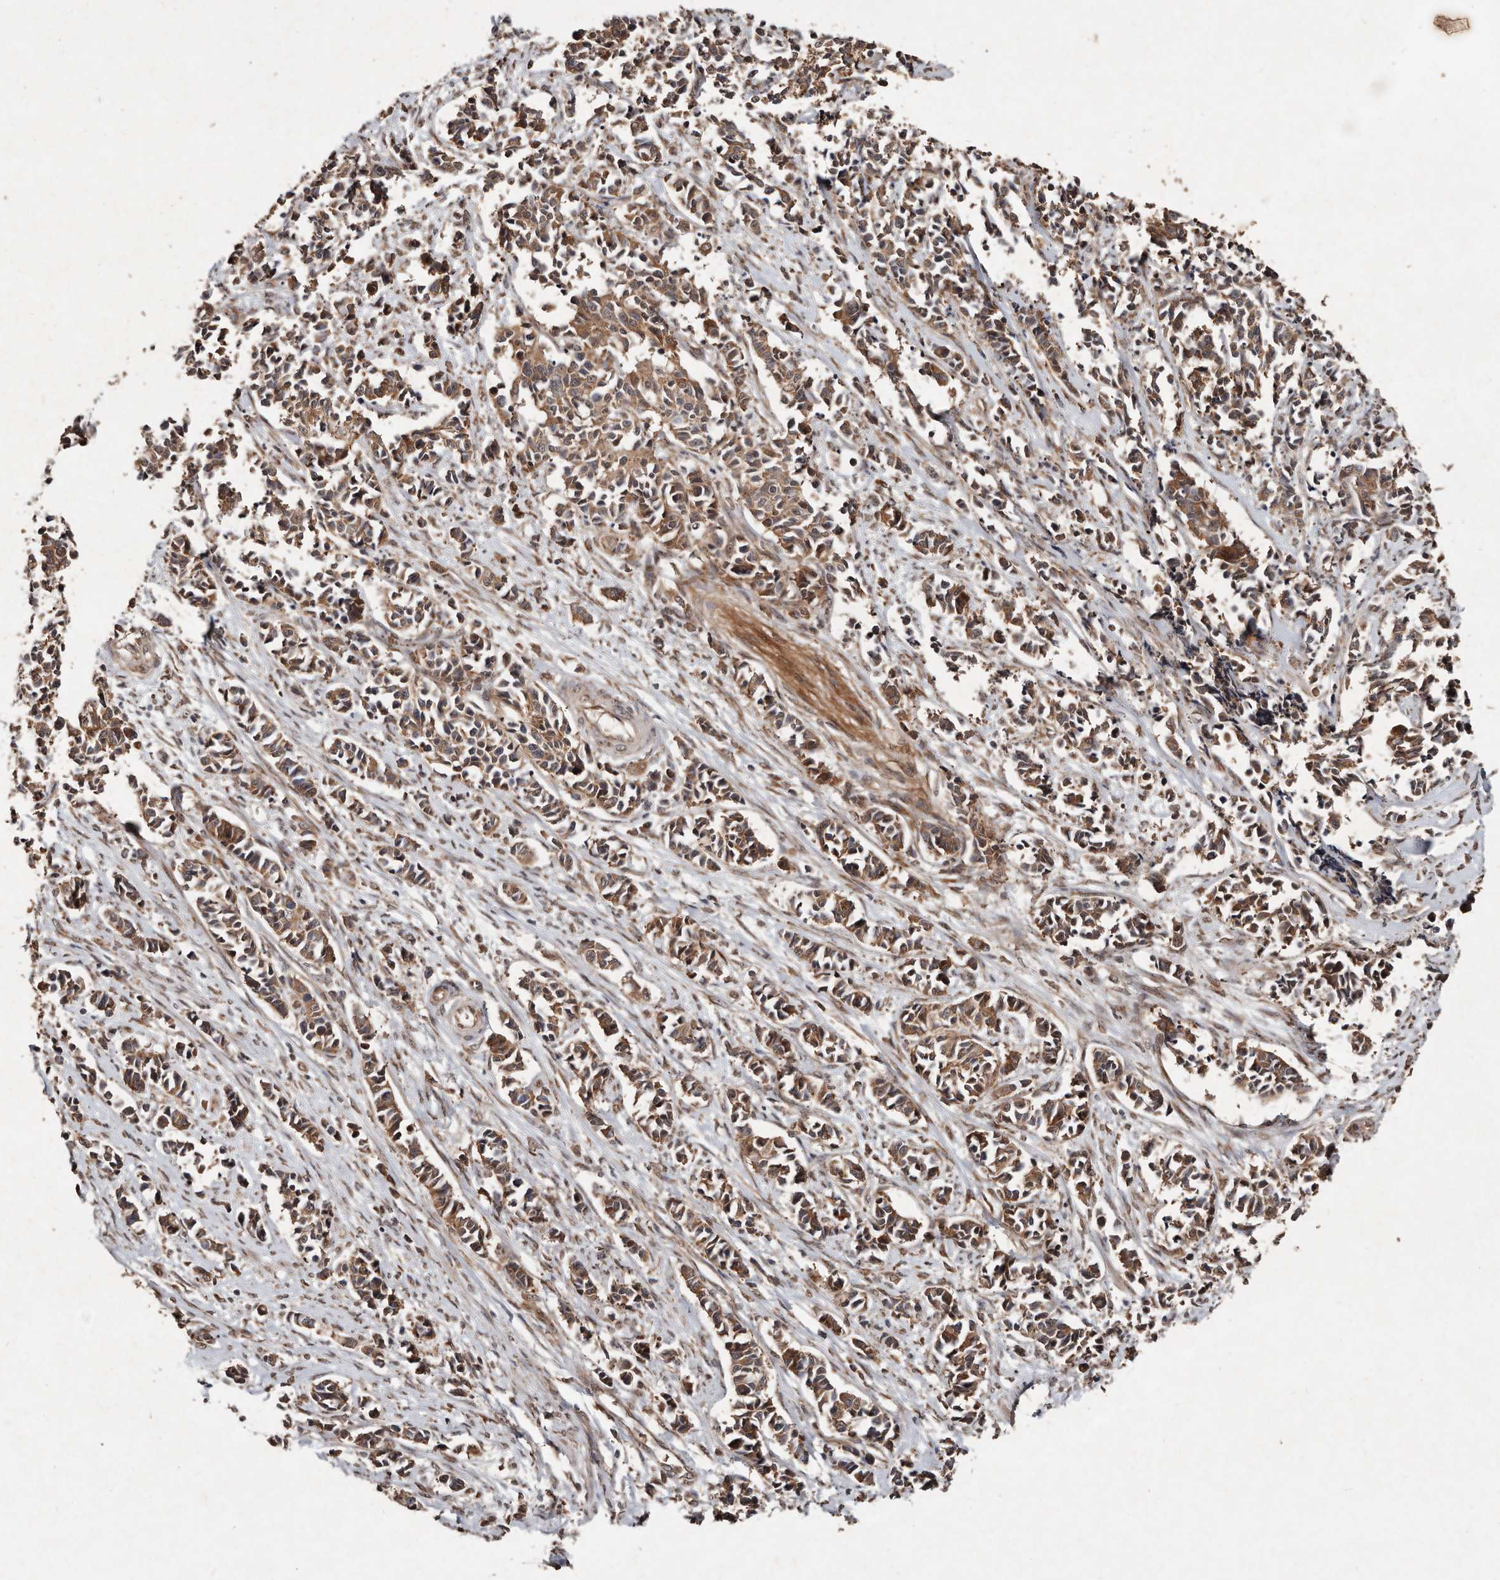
{"staining": {"intensity": "moderate", "quantity": ">75%", "location": "cytoplasmic/membranous"}, "tissue": "cervical cancer", "cell_type": "Tumor cells", "image_type": "cancer", "snomed": [{"axis": "morphology", "description": "Normal tissue, NOS"}, {"axis": "morphology", "description": "Squamous cell carcinoma, NOS"}, {"axis": "topography", "description": "Cervix"}], "caption": "Immunohistochemistry of cervical squamous cell carcinoma demonstrates medium levels of moderate cytoplasmic/membranous positivity in approximately >75% of tumor cells.", "gene": "DIP2C", "patient": {"sex": "female", "age": 35}}